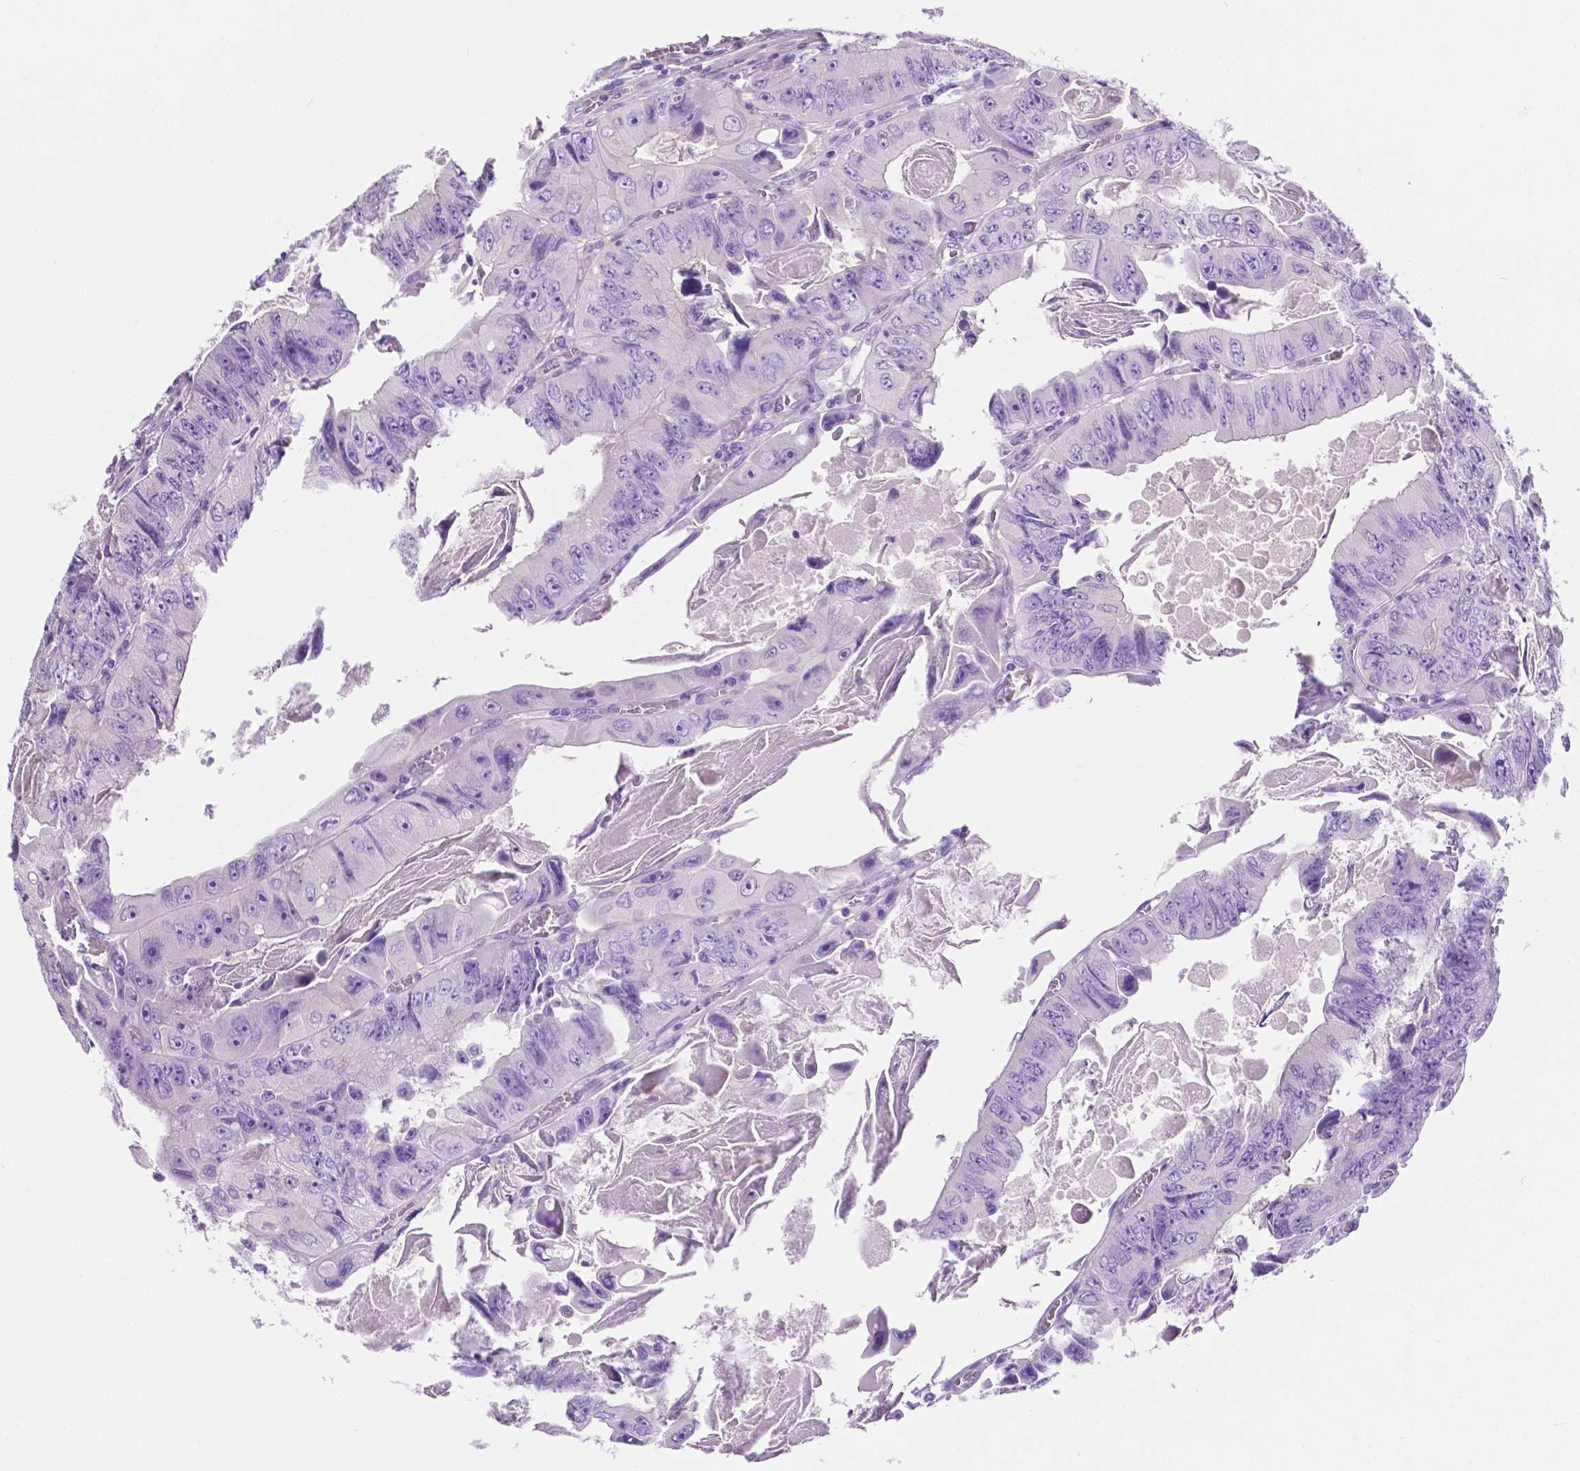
{"staining": {"intensity": "negative", "quantity": "none", "location": "none"}, "tissue": "colorectal cancer", "cell_type": "Tumor cells", "image_type": "cancer", "snomed": [{"axis": "morphology", "description": "Adenocarcinoma, NOS"}, {"axis": "topography", "description": "Colon"}], "caption": "Photomicrograph shows no protein staining in tumor cells of colorectal cancer (adenocarcinoma) tissue.", "gene": "IGFN1", "patient": {"sex": "female", "age": 84}}